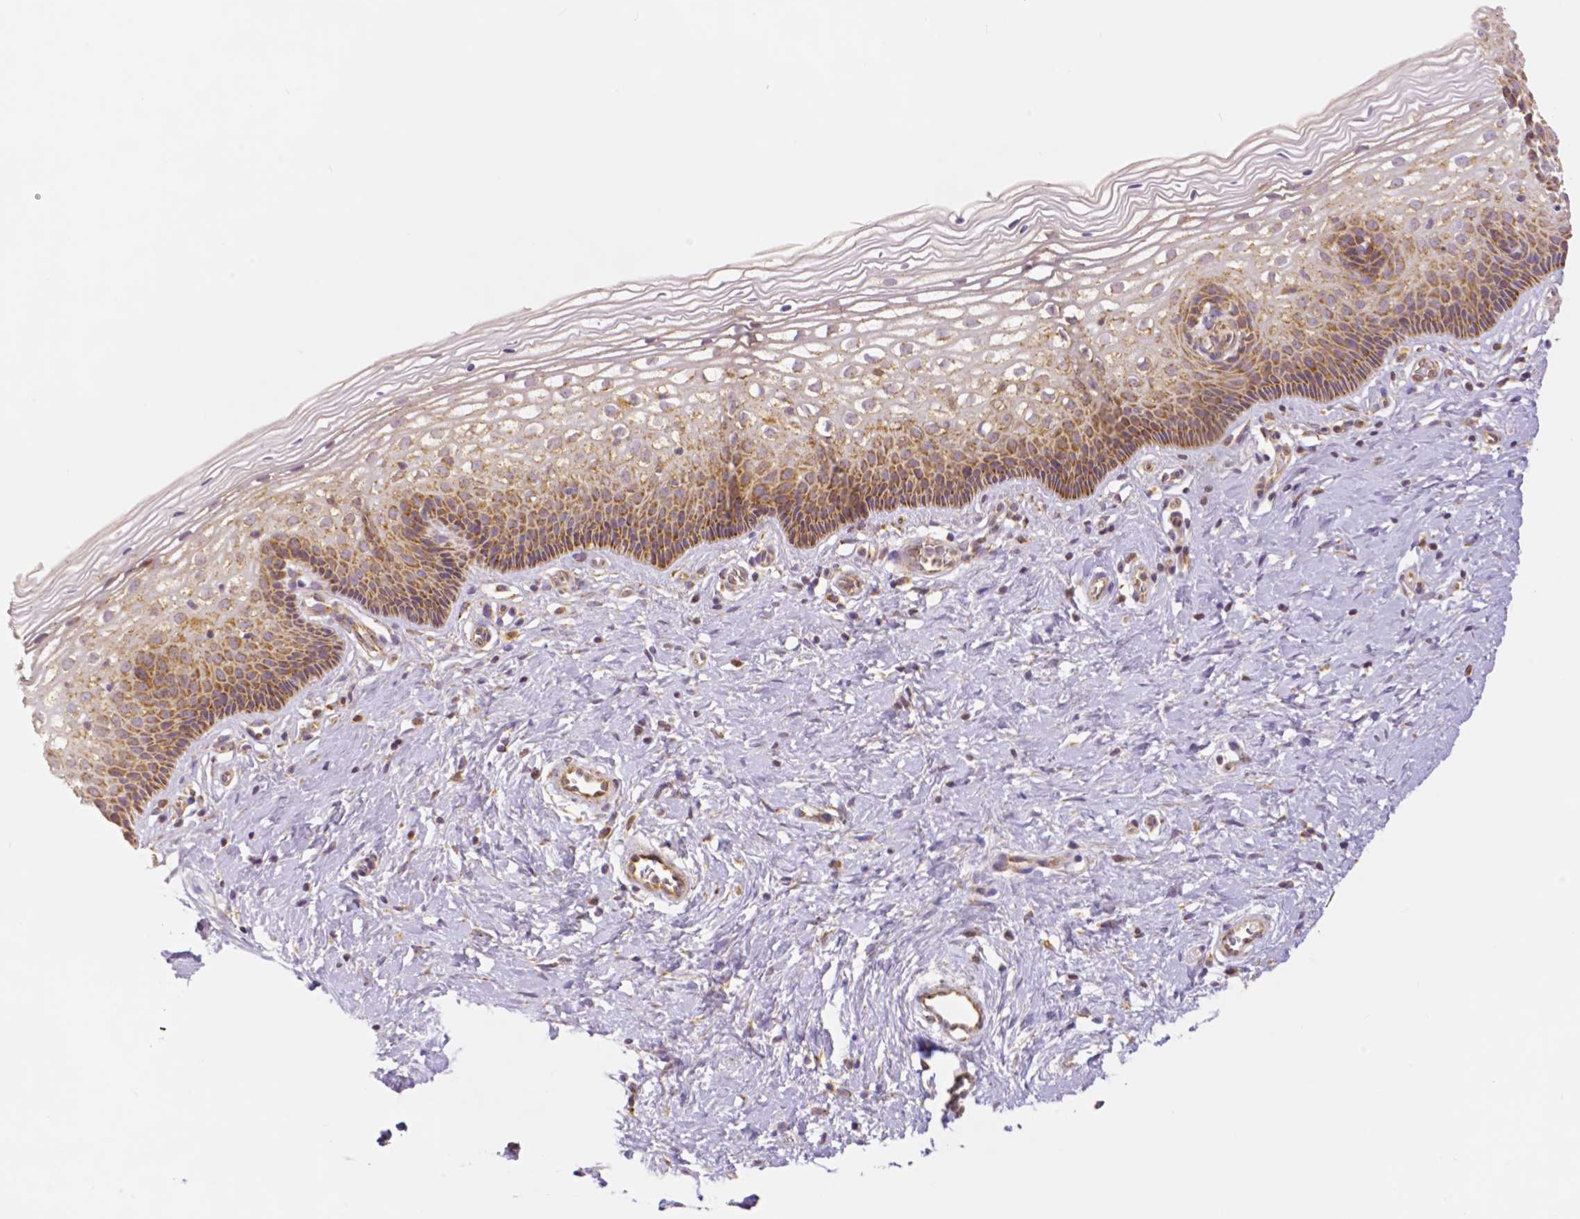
{"staining": {"intensity": "moderate", "quantity": "<25%", "location": "cytoplasmic/membranous"}, "tissue": "cervix", "cell_type": "Glandular cells", "image_type": "normal", "snomed": [{"axis": "morphology", "description": "Normal tissue, NOS"}, {"axis": "topography", "description": "Cervix"}], "caption": "Moderate cytoplasmic/membranous expression for a protein is present in approximately <25% of glandular cells of normal cervix using immunohistochemistry (IHC).", "gene": "RHOT1", "patient": {"sex": "female", "age": 34}}